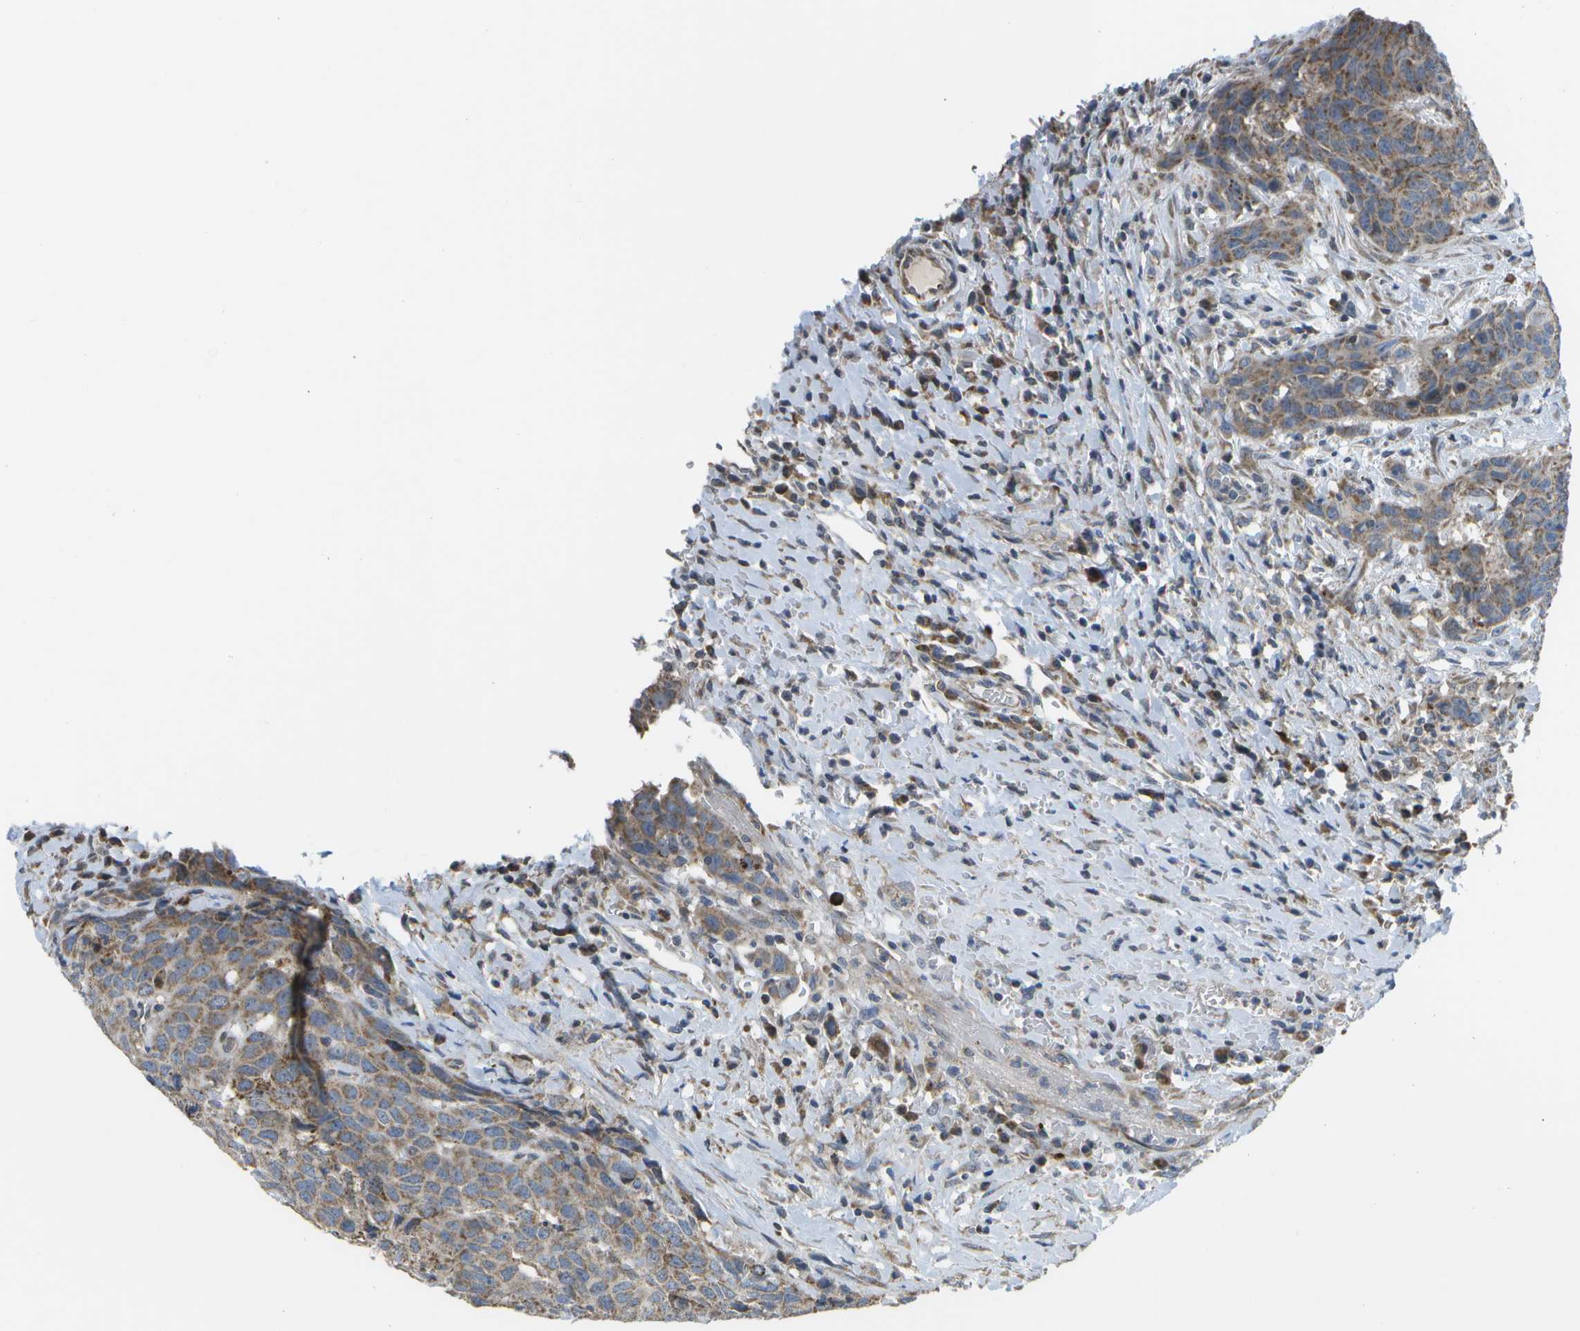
{"staining": {"intensity": "moderate", "quantity": ">75%", "location": "cytoplasmic/membranous"}, "tissue": "head and neck cancer", "cell_type": "Tumor cells", "image_type": "cancer", "snomed": [{"axis": "morphology", "description": "Squamous cell carcinoma, NOS"}, {"axis": "topography", "description": "Head-Neck"}], "caption": "A brown stain labels moderate cytoplasmic/membranous positivity of a protein in head and neck cancer tumor cells.", "gene": "HADHA", "patient": {"sex": "male", "age": 66}}